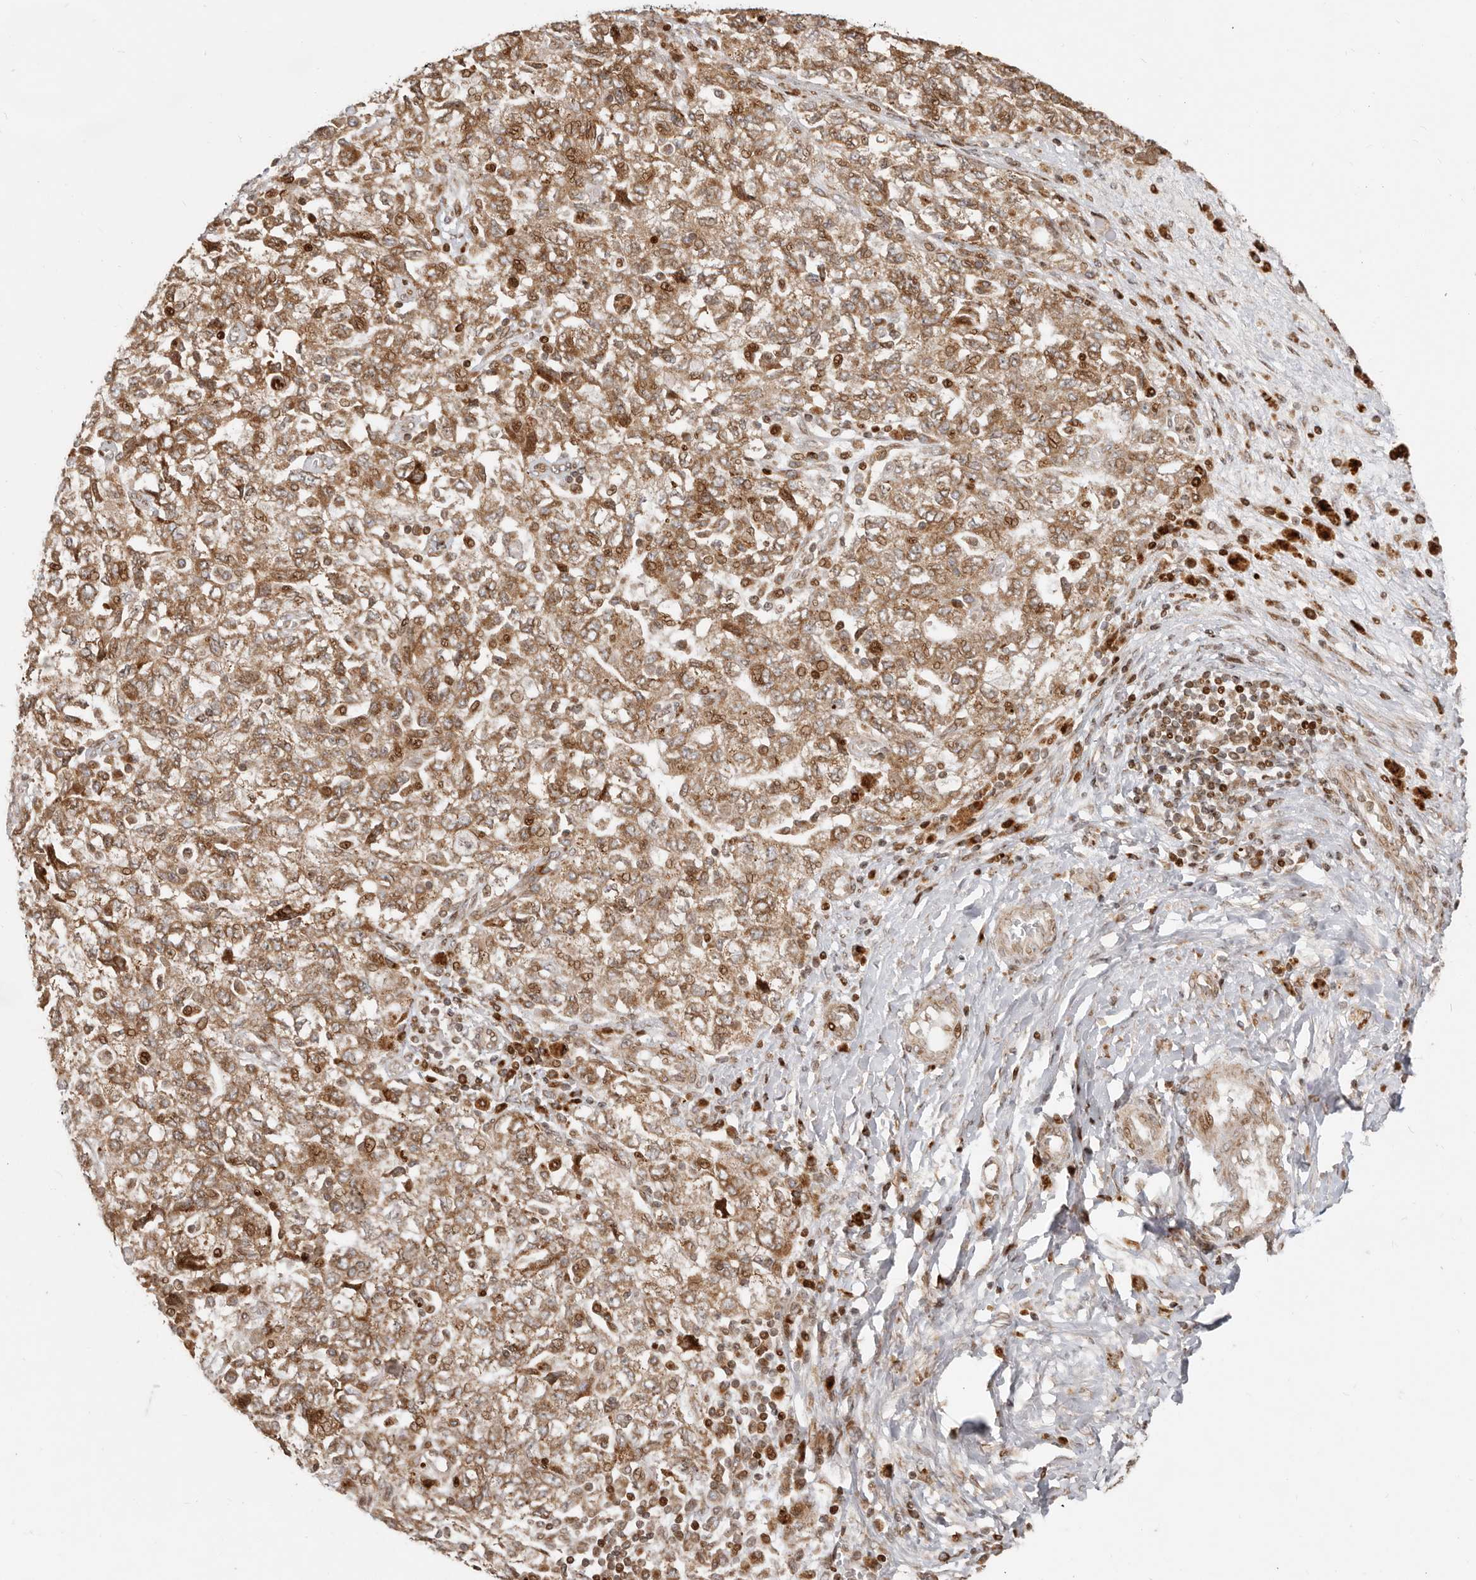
{"staining": {"intensity": "moderate", "quantity": ">75%", "location": "cytoplasmic/membranous"}, "tissue": "ovarian cancer", "cell_type": "Tumor cells", "image_type": "cancer", "snomed": [{"axis": "morphology", "description": "Carcinoma, NOS"}, {"axis": "morphology", "description": "Cystadenocarcinoma, serous, NOS"}, {"axis": "topography", "description": "Ovary"}], "caption": "An image of serous cystadenocarcinoma (ovarian) stained for a protein demonstrates moderate cytoplasmic/membranous brown staining in tumor cells.", "gene": "TRIM4", "patient": {"sex": "female", "age": 69}}